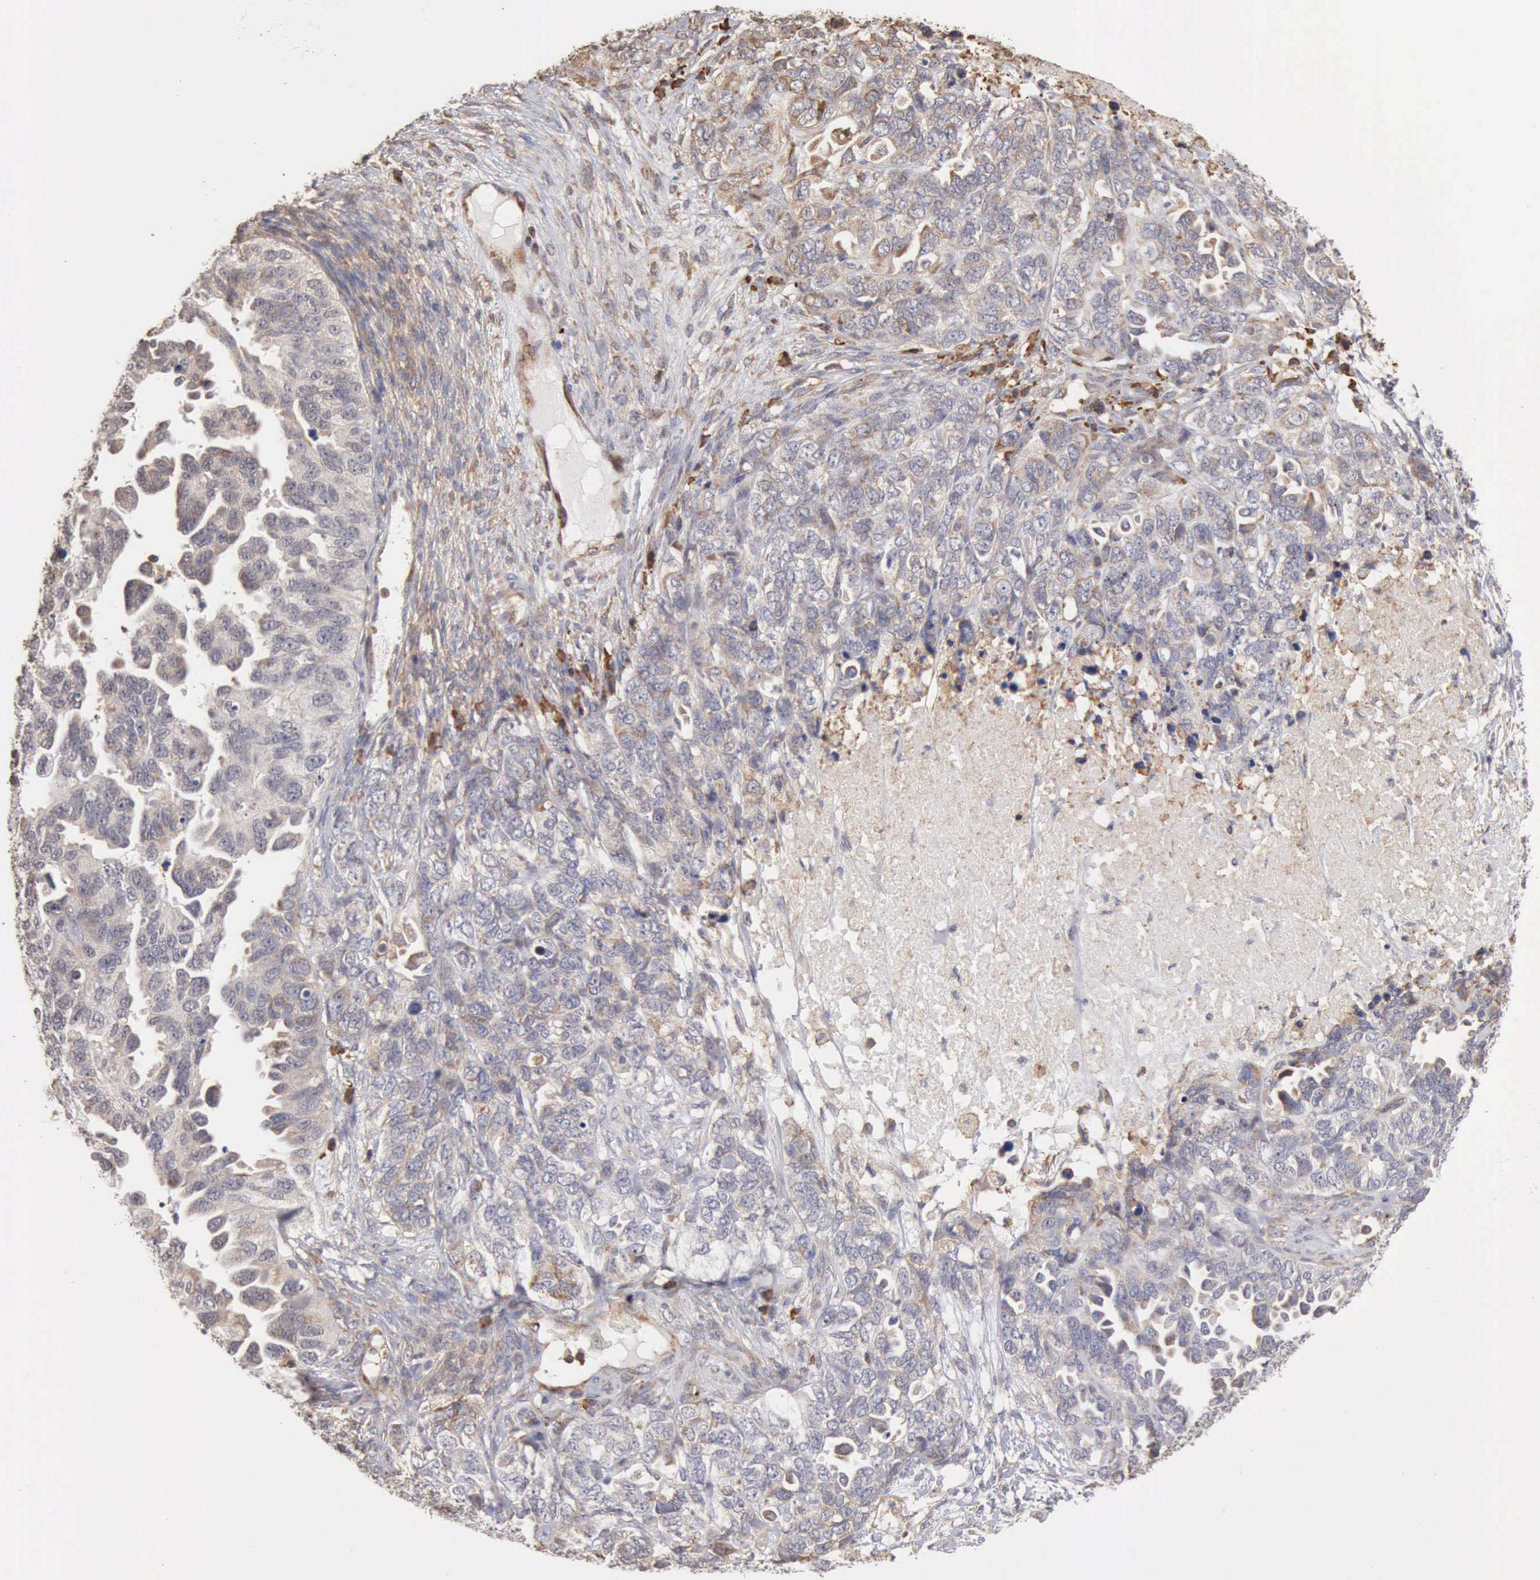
{"staining": {"intensity": "weak", "quantity": "<25%", "location": "cytoplasmic/membranous"}, "tissue": "ovarian cancer", "cell_type": "Tumor cells", "image_type": "cancer", "snomed": [{"axis": "morphology", "description": "Cystadenocarcinoma, serous, NOS"}, {"axis": "topography", "description": "Ovary"}], "caption": "This is an IHC histopathology image of human serous cystadenocarcinoma (ovarian). There is no positivity in tumor cells.", "gene": "GPR101", "patient": {"sex": "female", "age": 82}}